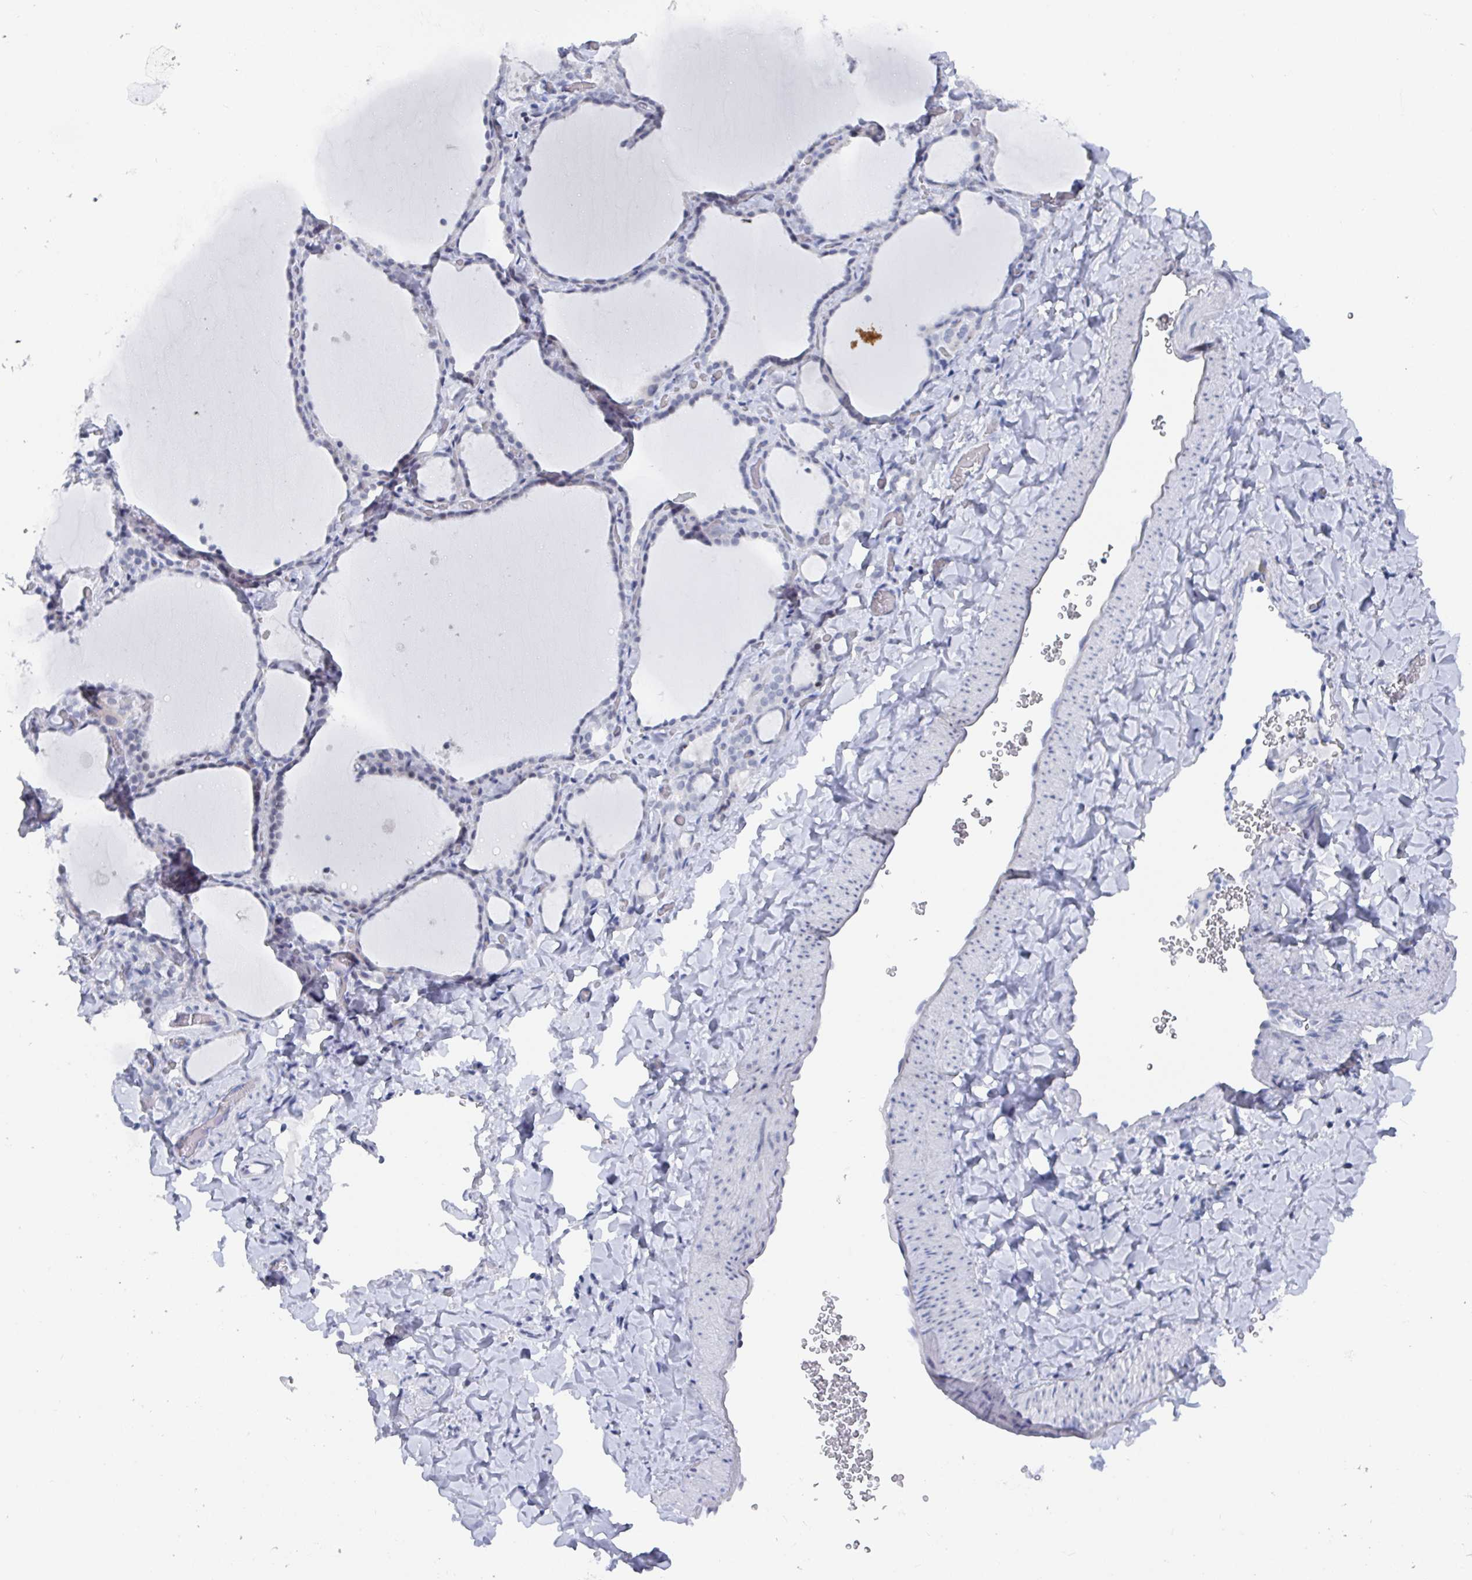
{"staining": {"intensity": "negative", "quantity": "none", "location": "none"}, "tissue": "thyroid gland", "cell_type": "Glandular cells", "image_type": "normal", "snomed": [{"axis": "morphology", "description": "Normal tissue, NOS"}, {"axis": "topography", "description": "Thyroid gland"}], "caption": "Immunohistochemistry photomicrograph of unremarkable thyroid gland stained for a protein (brown), which demonstrates no staining in glandular cells. Nuclei are stained in blue.", "gene": "CAMKV", "patient": {"sex": "female", "age": 22}}